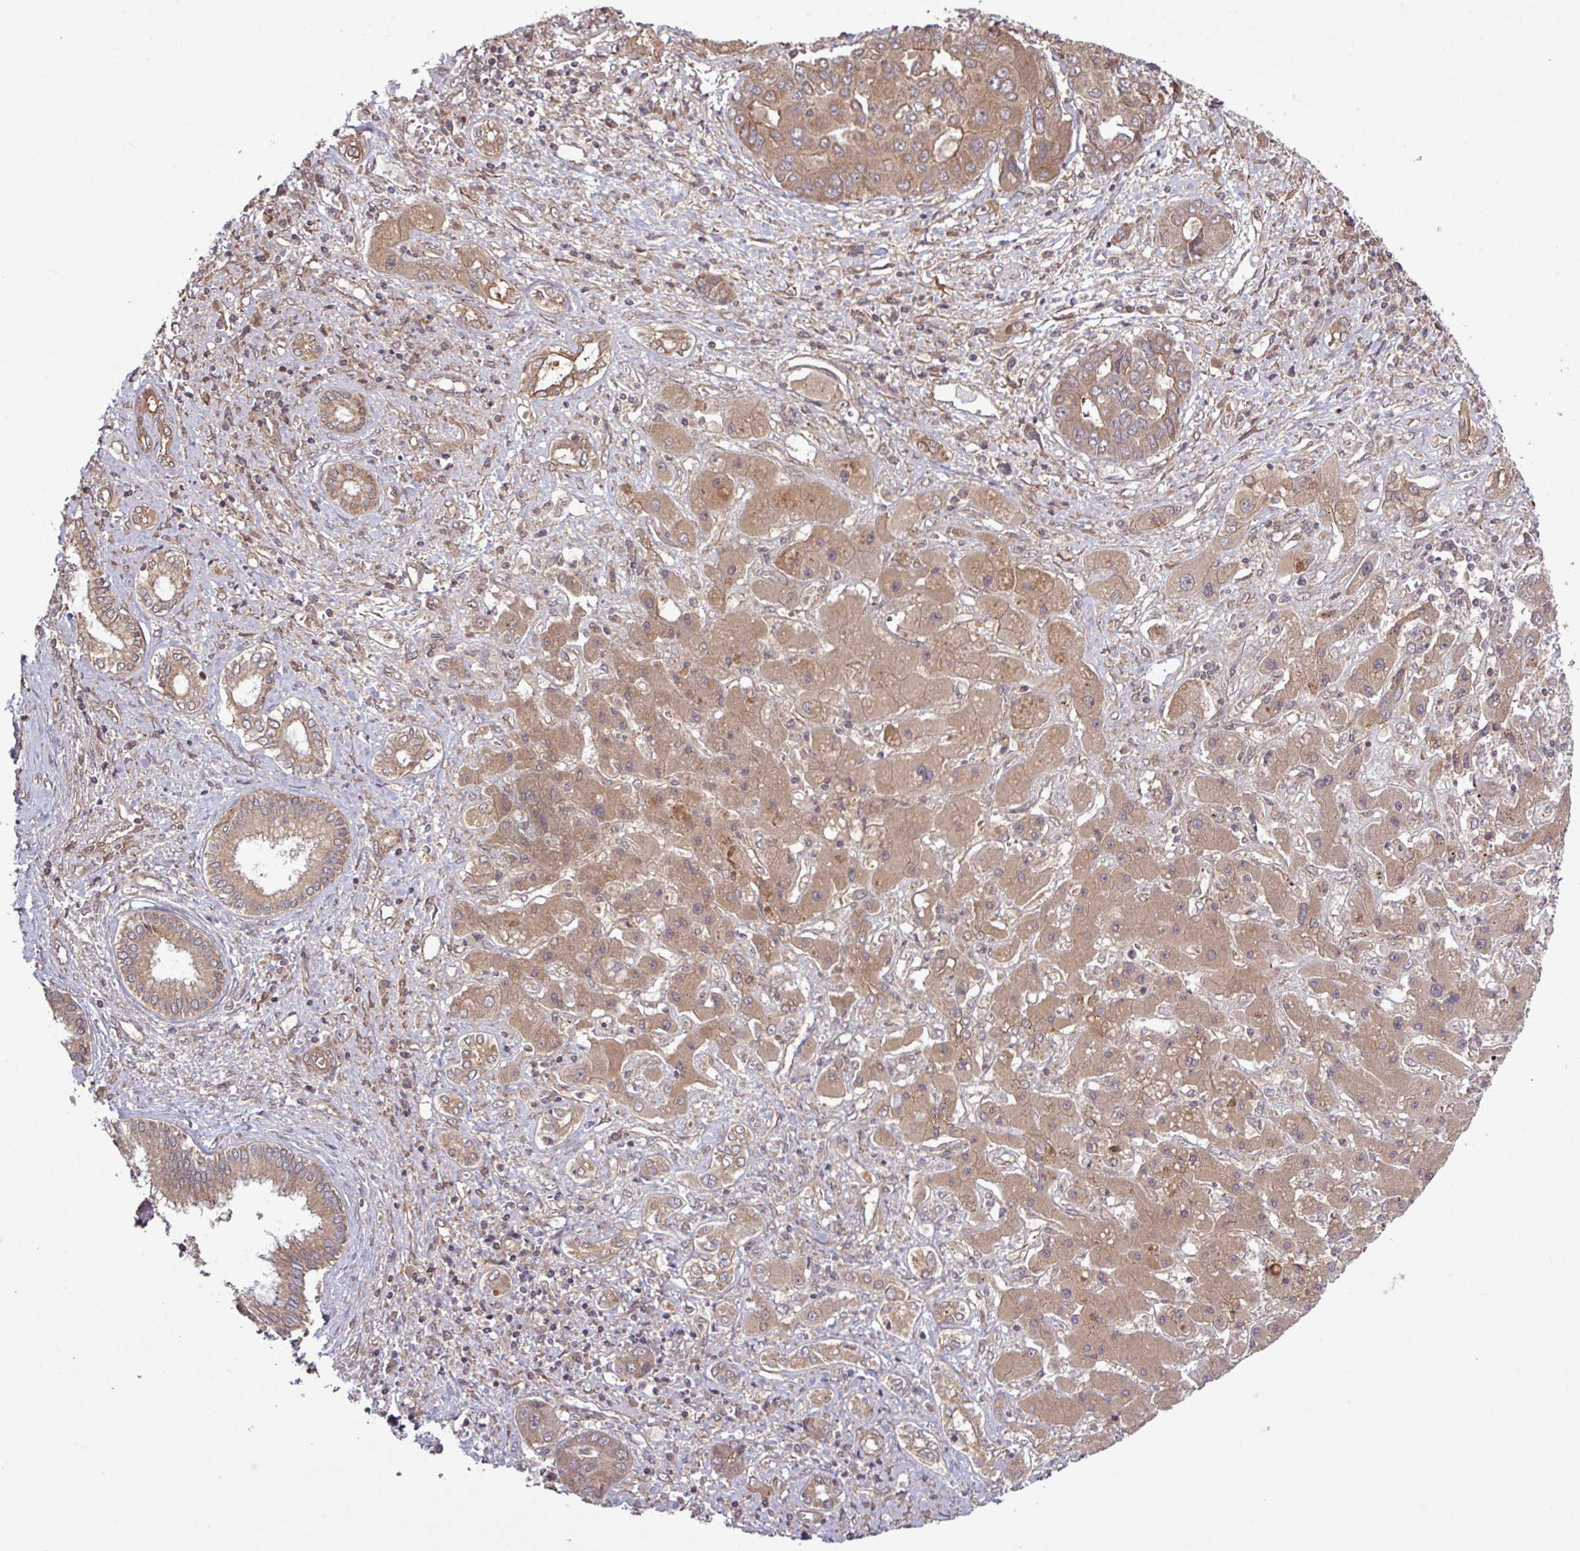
{"staining": {"intensity": "moderate", "quantity": ">75%", "location": "cytoplasmic/membranous"}, "tissue": "liver cancer", "cell_type": "Tumor cells", "image_type": "cancer", "snomed": [{"axis": "morphology", "description": "Cholangiocarcinoma"}, {"axis": "topography", "description": "Liver"}], "caption": "Protein expression analysis of liver cancer (cholangiocarcinoma) demonstrates moderate cytoplasmic/membranous expression in about >75% of tumor cells.", "gene": "TRABD2A", "patient": {"sex": "male", "age": 67}}